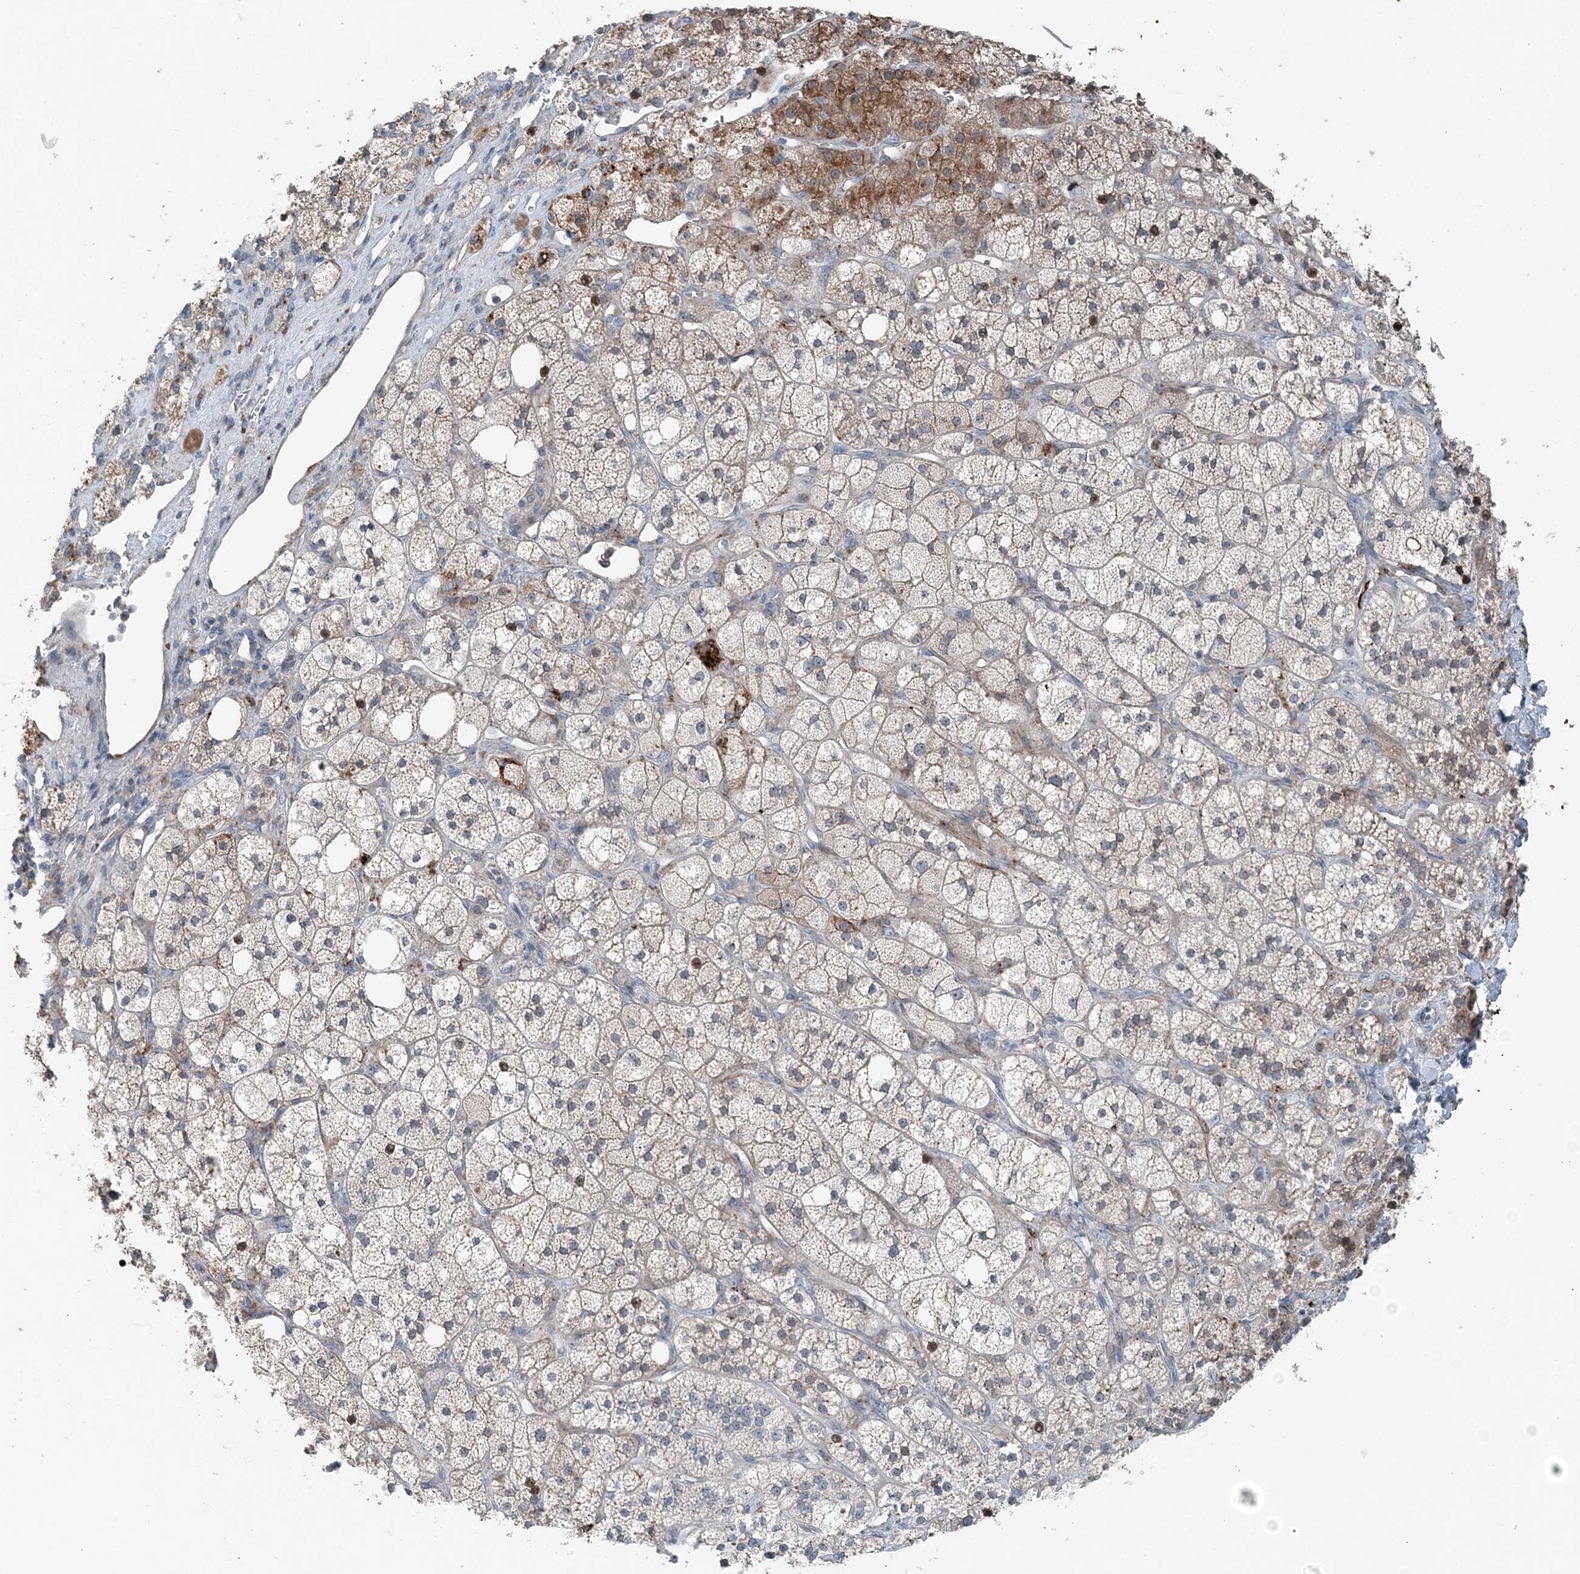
{"staining": {"intensity": "strong", "quantity": "<25%", "location": "cytoplasmic/membranous"}, "tissue": "adrenal gland", "cell_type": "Glandular cells", "image_type": "normal", "snomed": [{"axis": "morphology", "description": "Normal tissue, NOS"}, {"axis": "topography", "description": "Adrenal gland"}], "caption": "Benign adrenal gland exhibits strong cytoplasmic/membranous staining in approximately <25% of glandular cells.", "gene": "KY", "patient": {"sex": "male", "age": 61}}